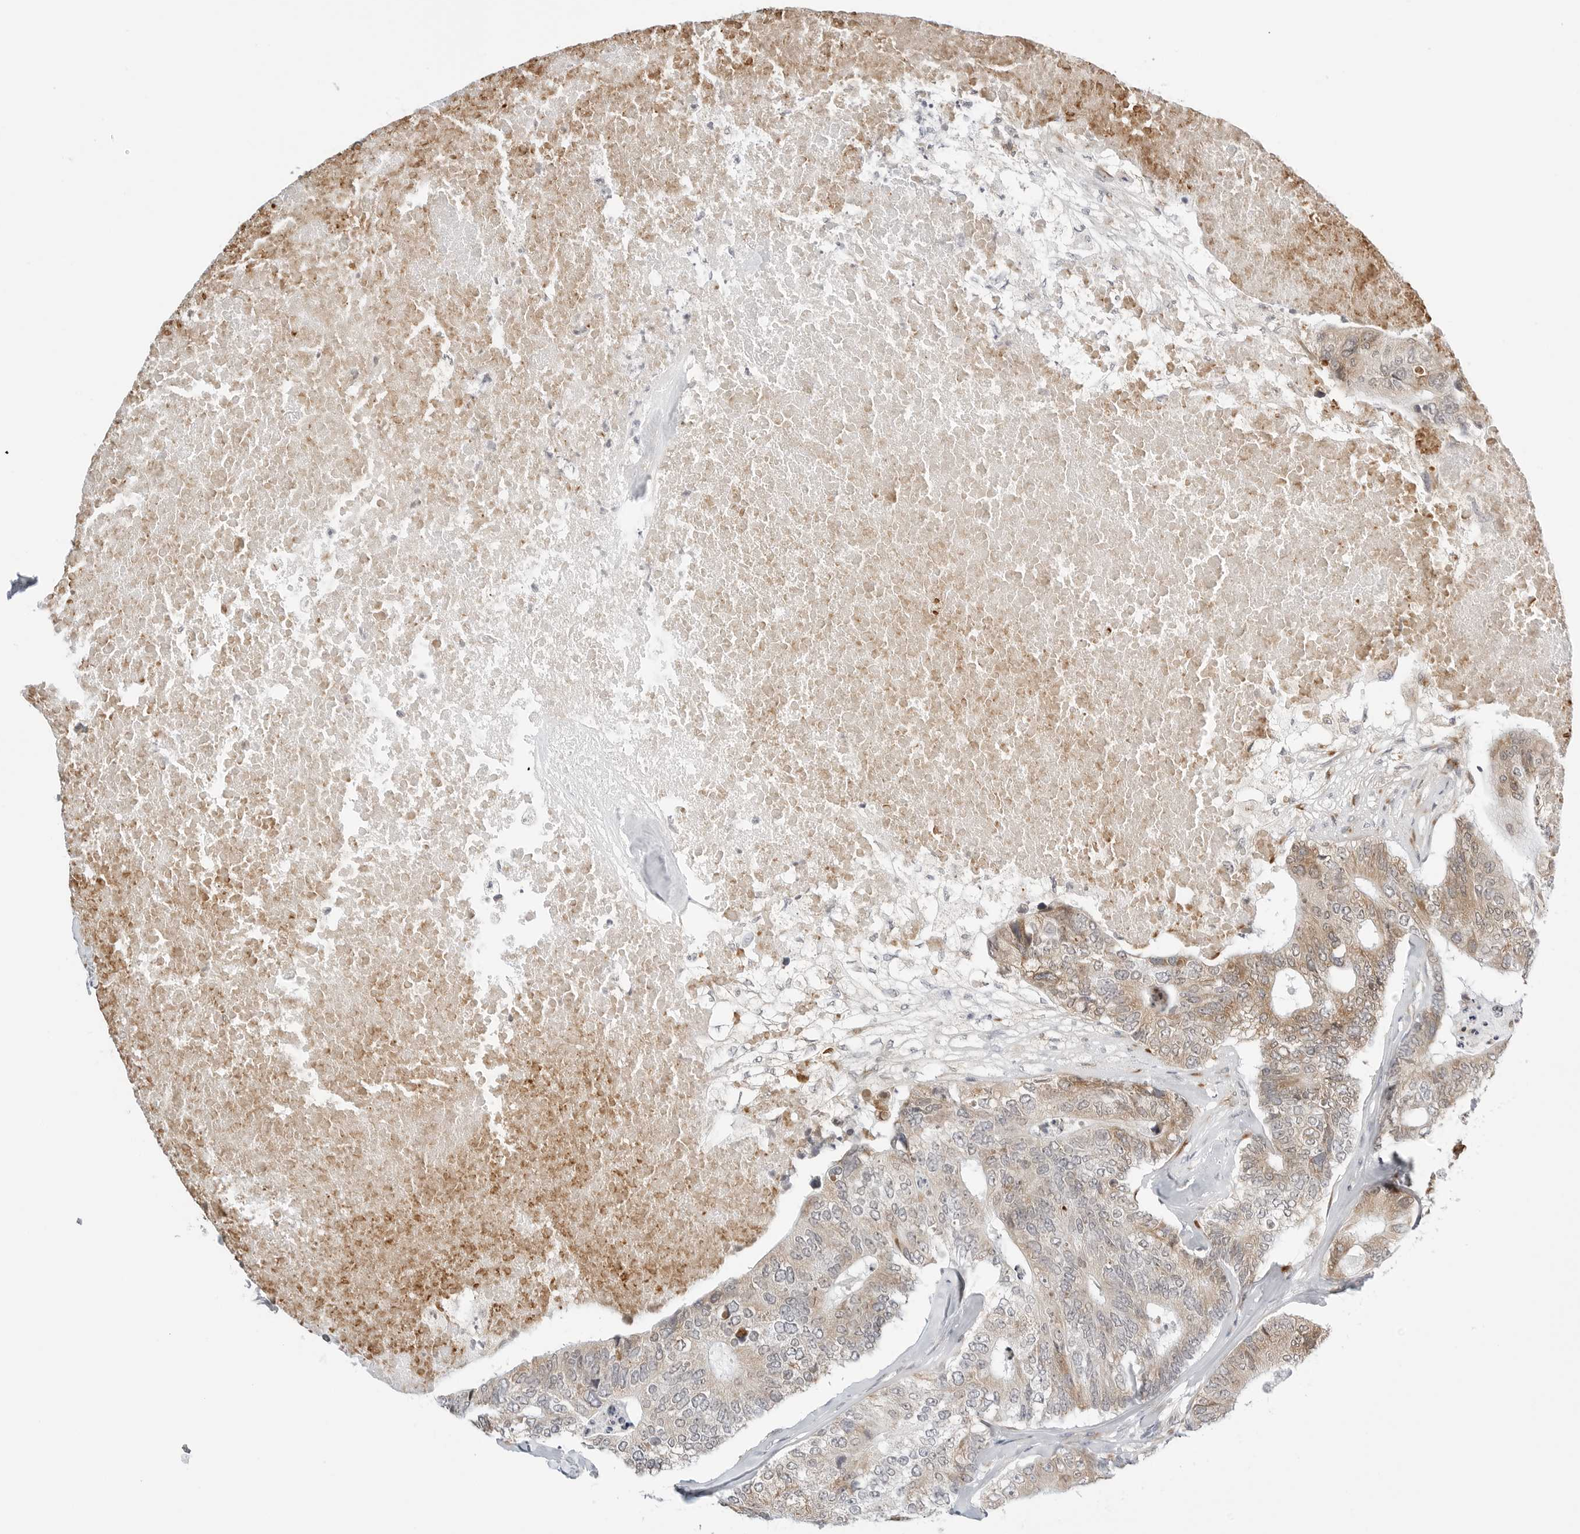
{"staining": {"intensity": "weak", "quantity": ">75%", "location": "cytoplasmic/membranous"}, "tissue": "colorectal cancer", "cell_type": "Tumor cells", "image_type": "cancer", "snomed": [{"axis": "morphology", "description": "Adenocarcinoma, NOS"}, {"axis": "topography", "description": "Colon"}], "caption": "DAB immunohistochemical staining of human colorectal adenocarcinoma reveals weak cytoplasmic/membranous protein expression in approximately >75% of tumor cells. (IHC, brightfield microscopy, high magnification).", "gene": "RPN1", "patient": {"sex": "female", "age": 67}}